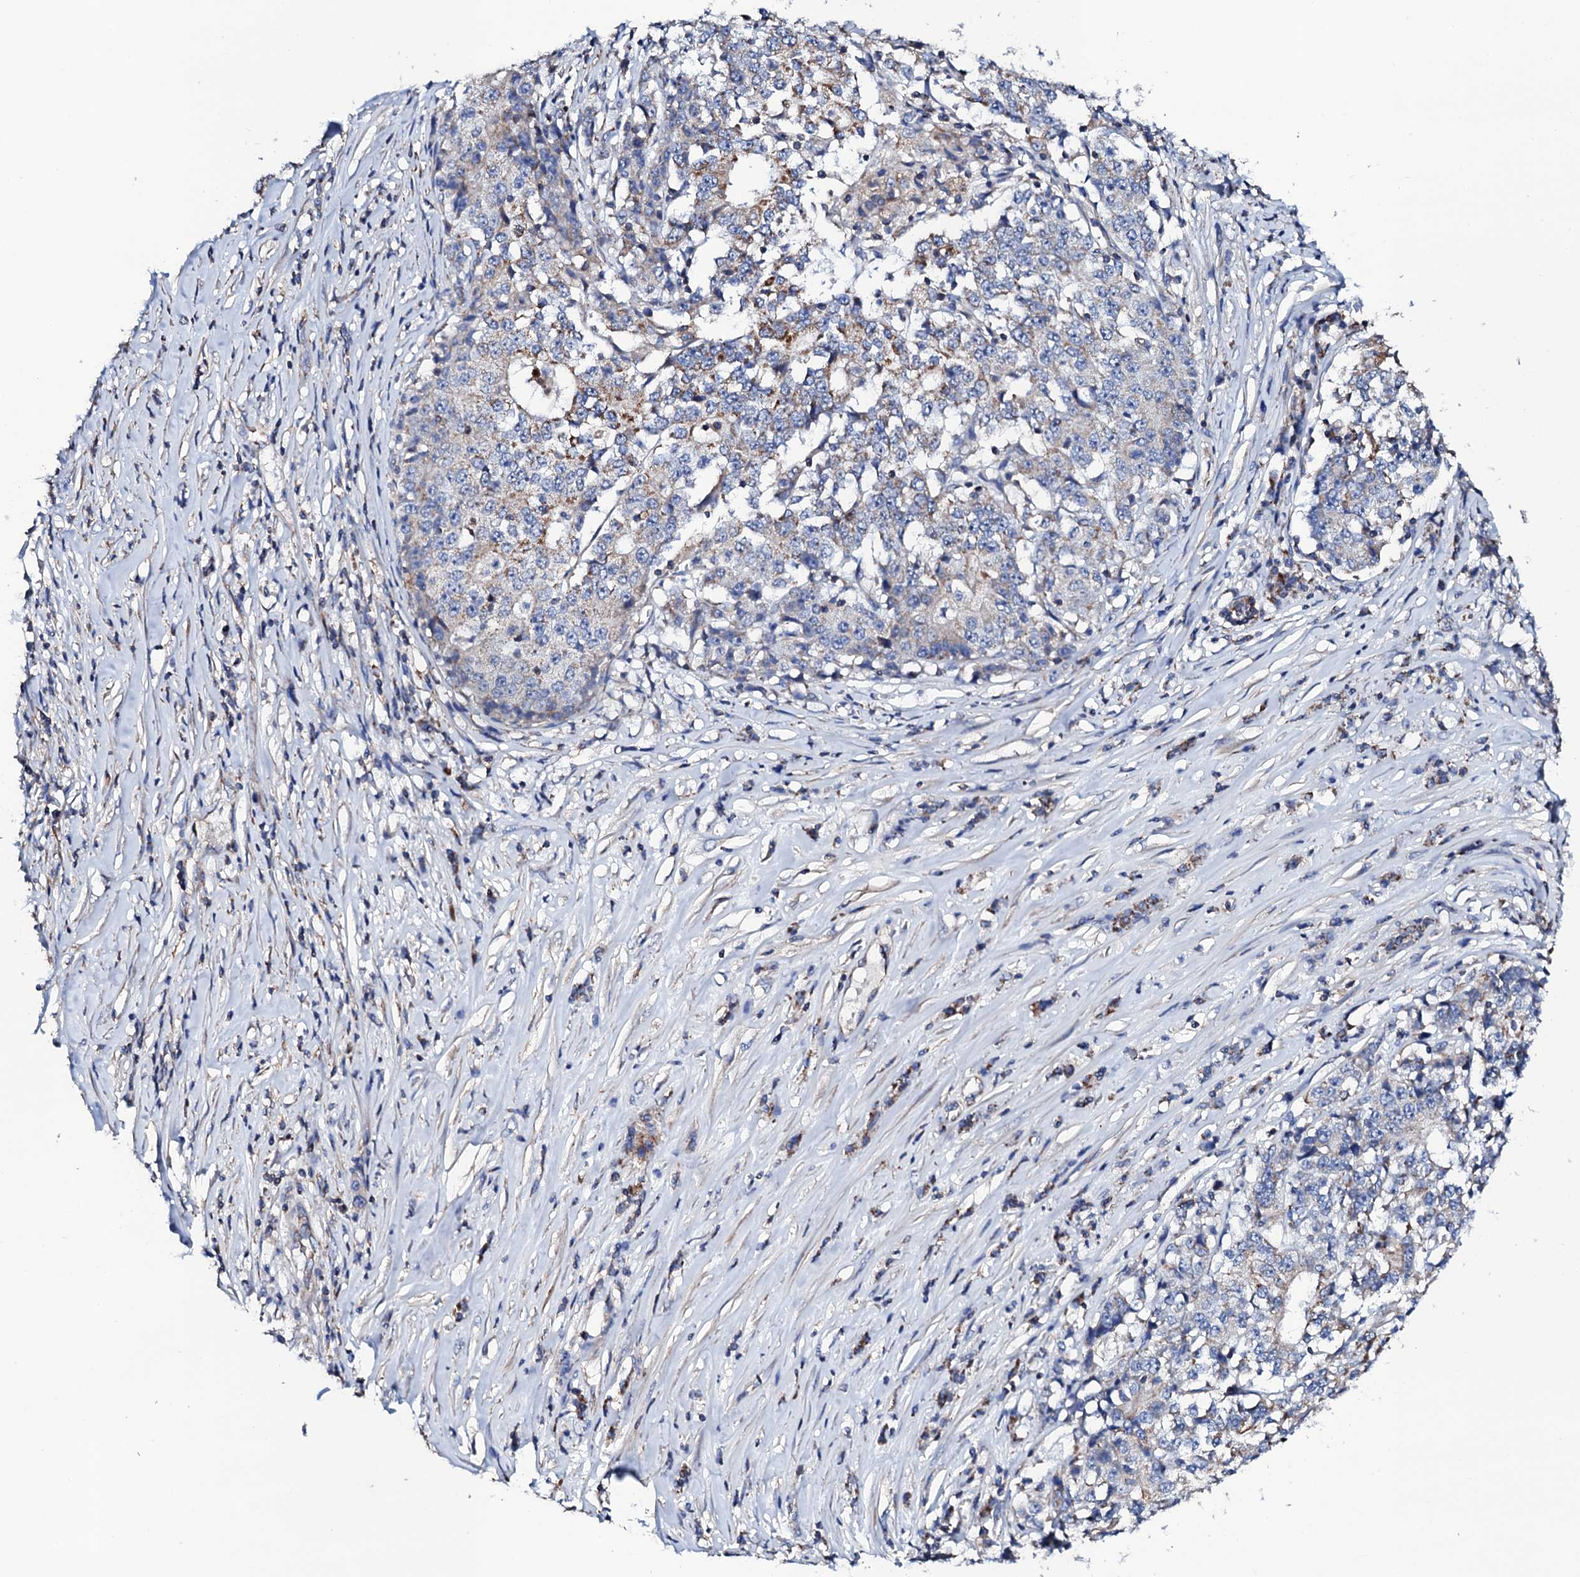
{"staining": {"intensity": "moderate", "quantity": "<25%", "location": "cytoplasmic/membranous"}, "tissue": "stomach cancer", "cell_type": "Tumor cells", "image_type": "cancer", "snomed": [{"axis": "morphology", "description": "Adenocarcinoma, NOS"}, {"axis": "topography", "description": "Stomach"}], "caption": "Immunohistochemical staining of human stomach adenocarcinoma reveals moderate cytoplasmic/membranous protein expression in about <25% of tumor cells.", "gene": "TCAF2", "patient": {"sex": "male", "age": 59}}